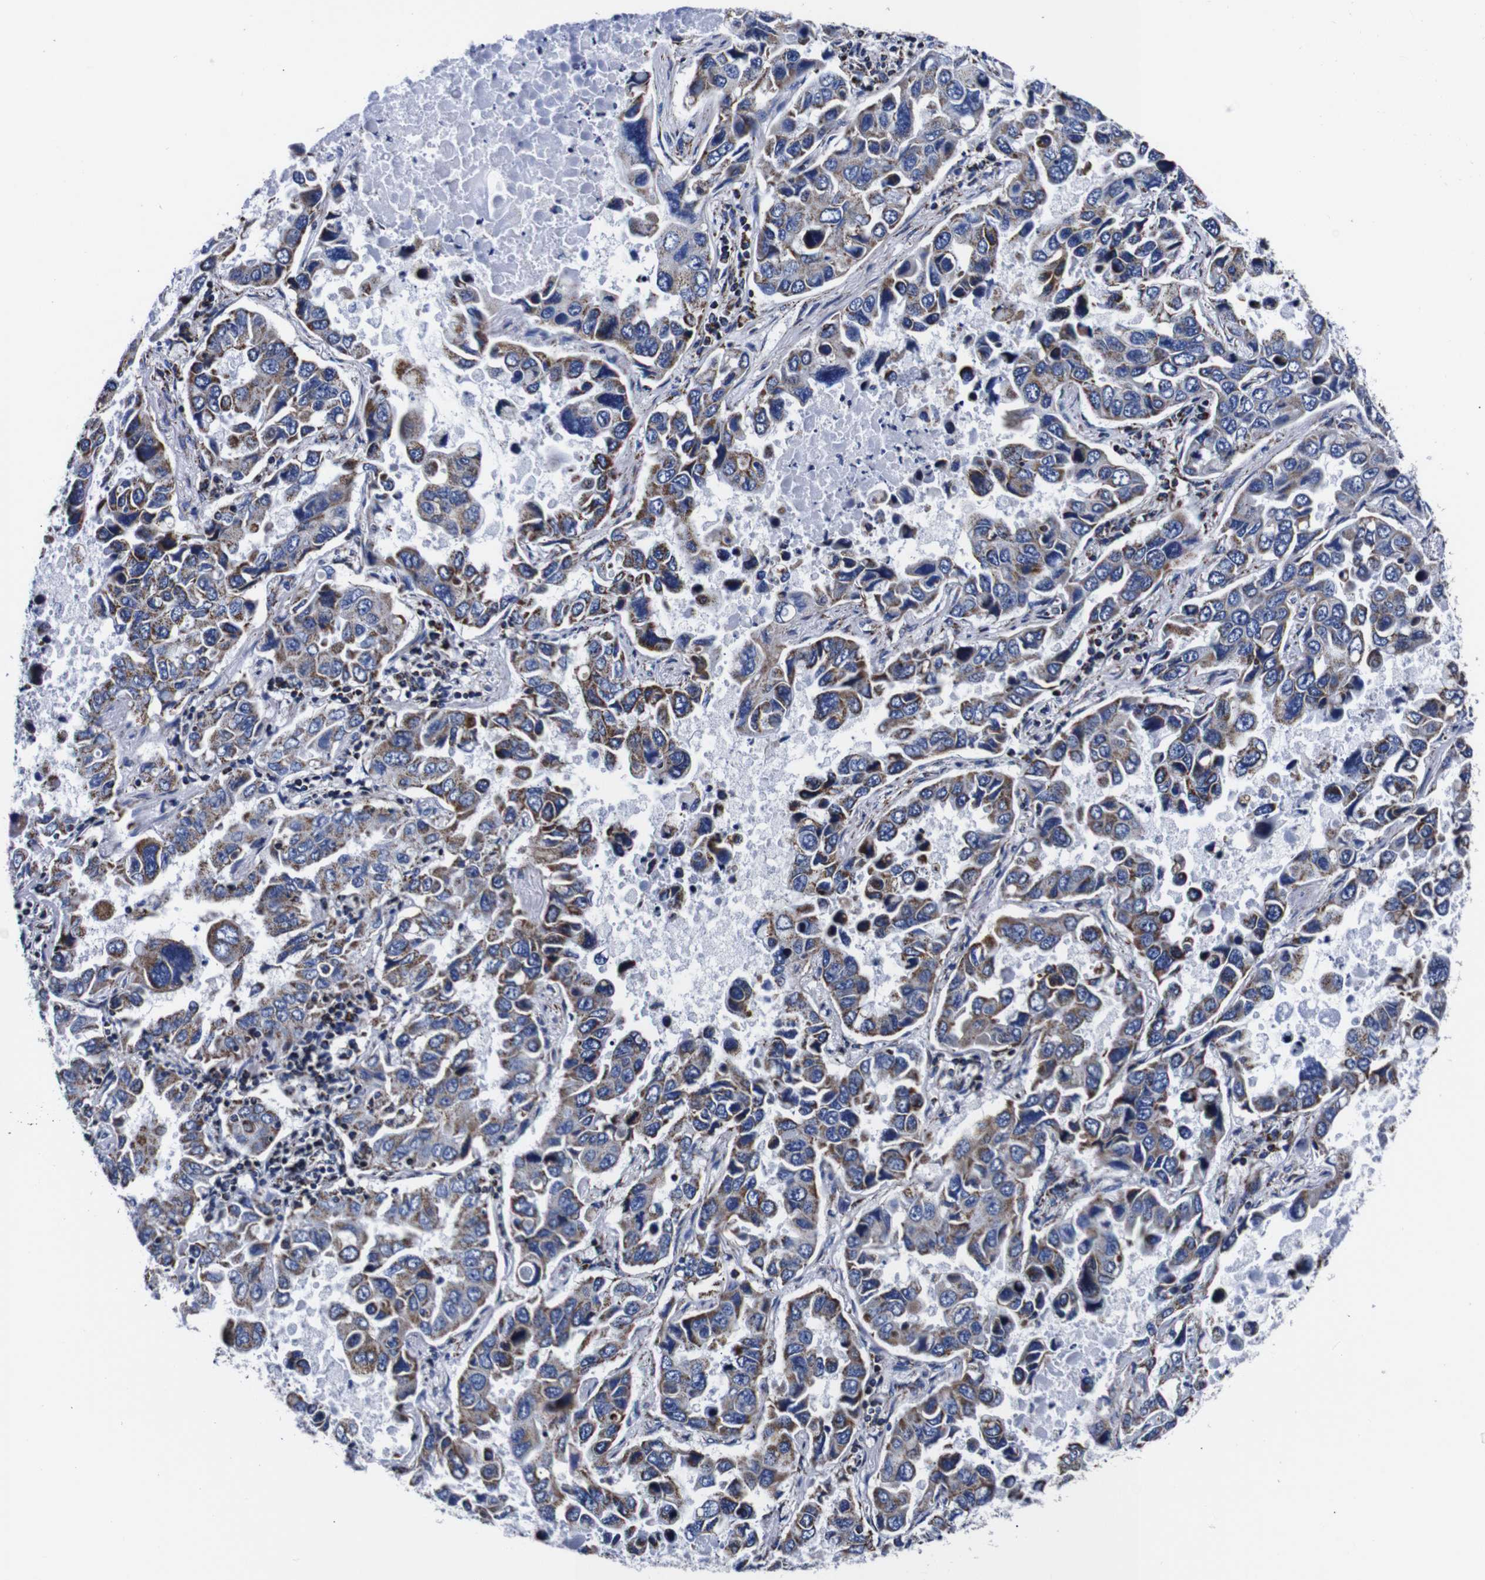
{"staining": {"intensity": "moderate", "quantity": ">75%", "location": "cytoplasmic/membranous"}, "tissue": "lung cancer", "cell_type": "Tumor cells", "image_type": "cancer", "snomed": [{"axis": "morphology", "description": "Adenocarcinoma, NOS"}, {"axis": "topography", "description": "Lung"}], "caption": "Lung adenocarcinoma stained for a protein exhibits moderate cytoplasmic/membranous positivity in tumor cells.", "gene": "FKBP9", "patient": {"sex": "male", "age": 64}}